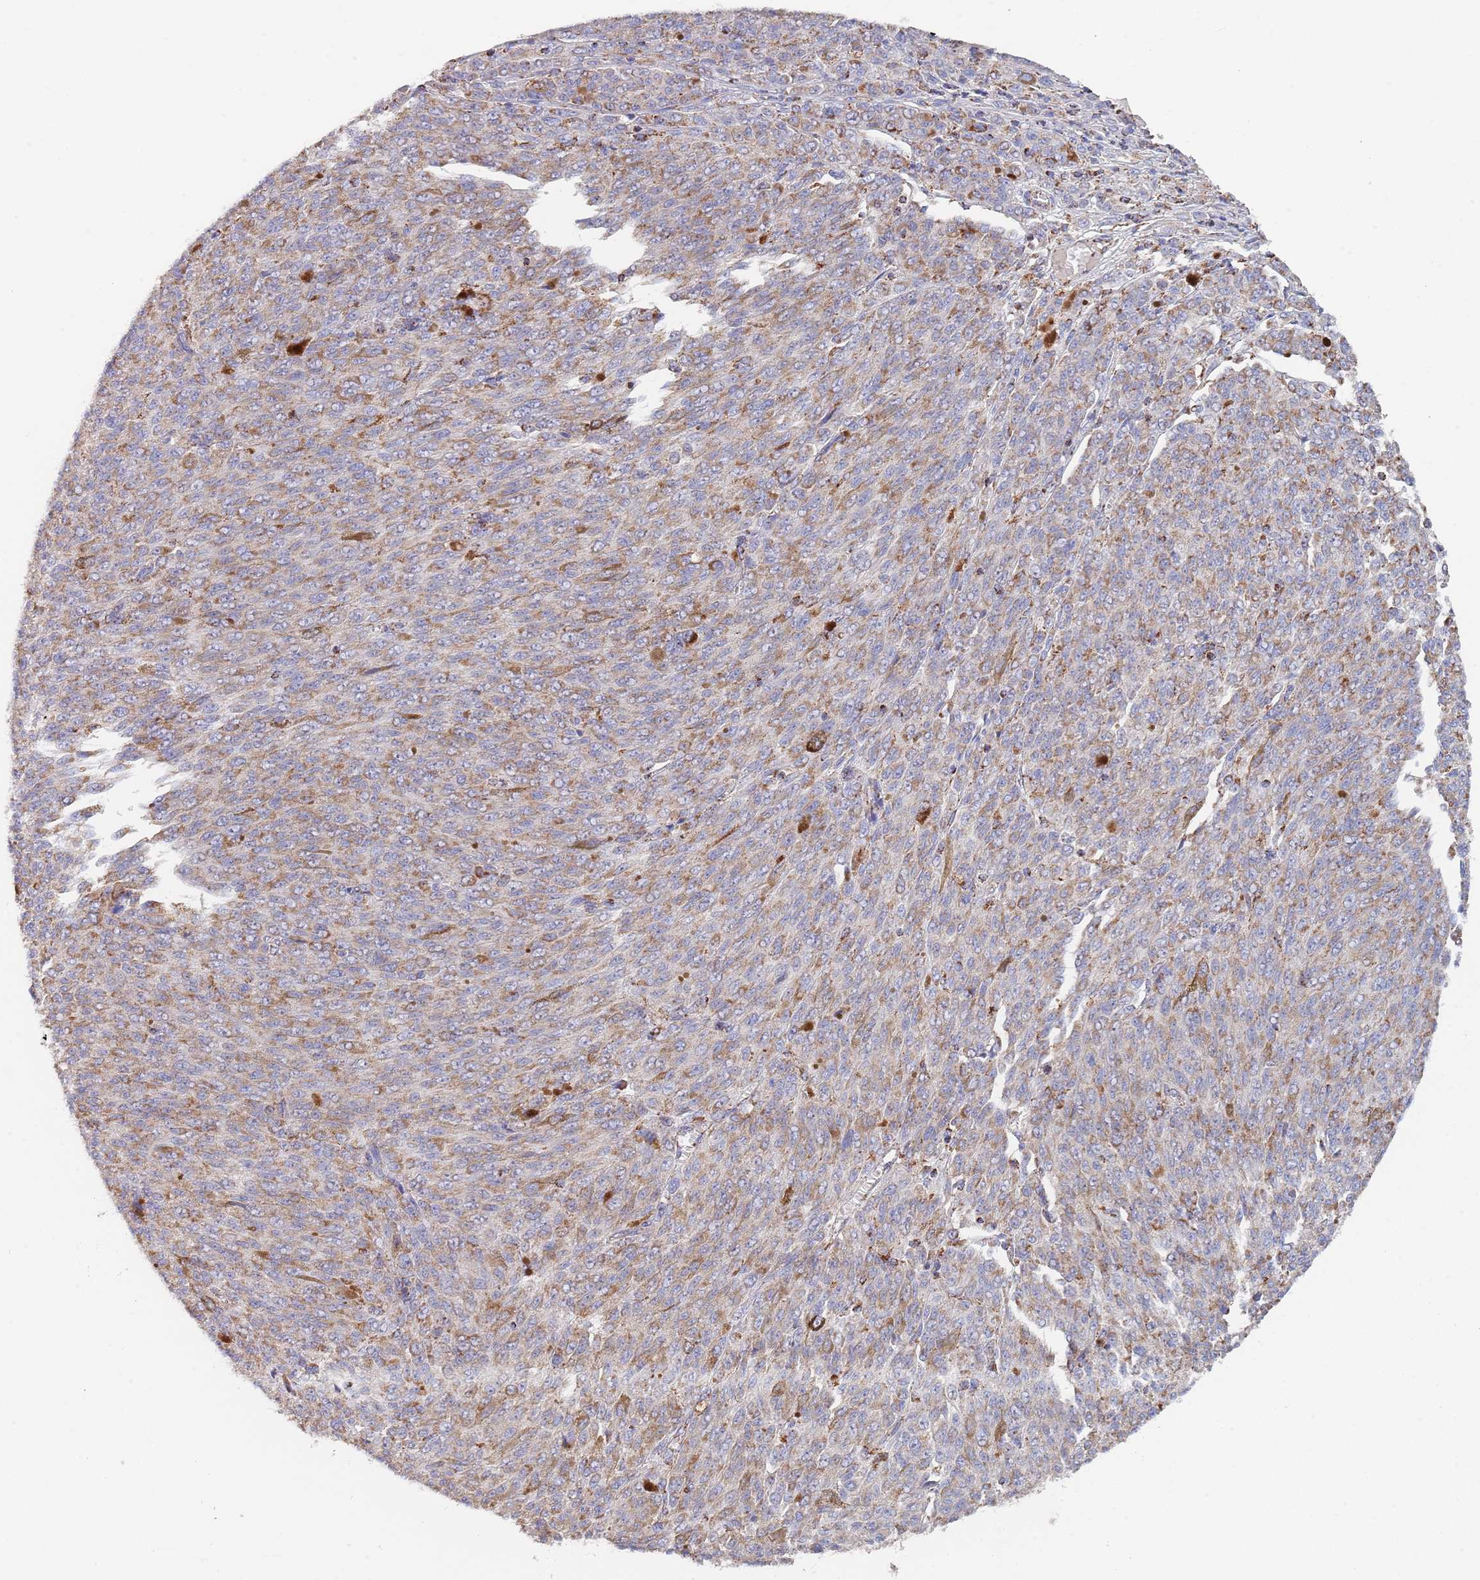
{"staining": {"intensity": "moderate", "quantity": ">75%", "location": "cytoplasmic/membranous"}, "tissue": "melanoma", "cell_type": "Tumor cells", "image_type": "cancer", "snomed": [{"axis": "morphology", "description": "Malignant melanoma, NOS"}, {"axis": "topography", "description": "Skin"}], "caption": "DAB immunohistochemical staining of human melanoma exhibits moderate cytoplasmic/membranous protein expression in approximately >75% of tumor cells.", "gene": "PGP", "patient": {"sex": "female", "age": 52}}